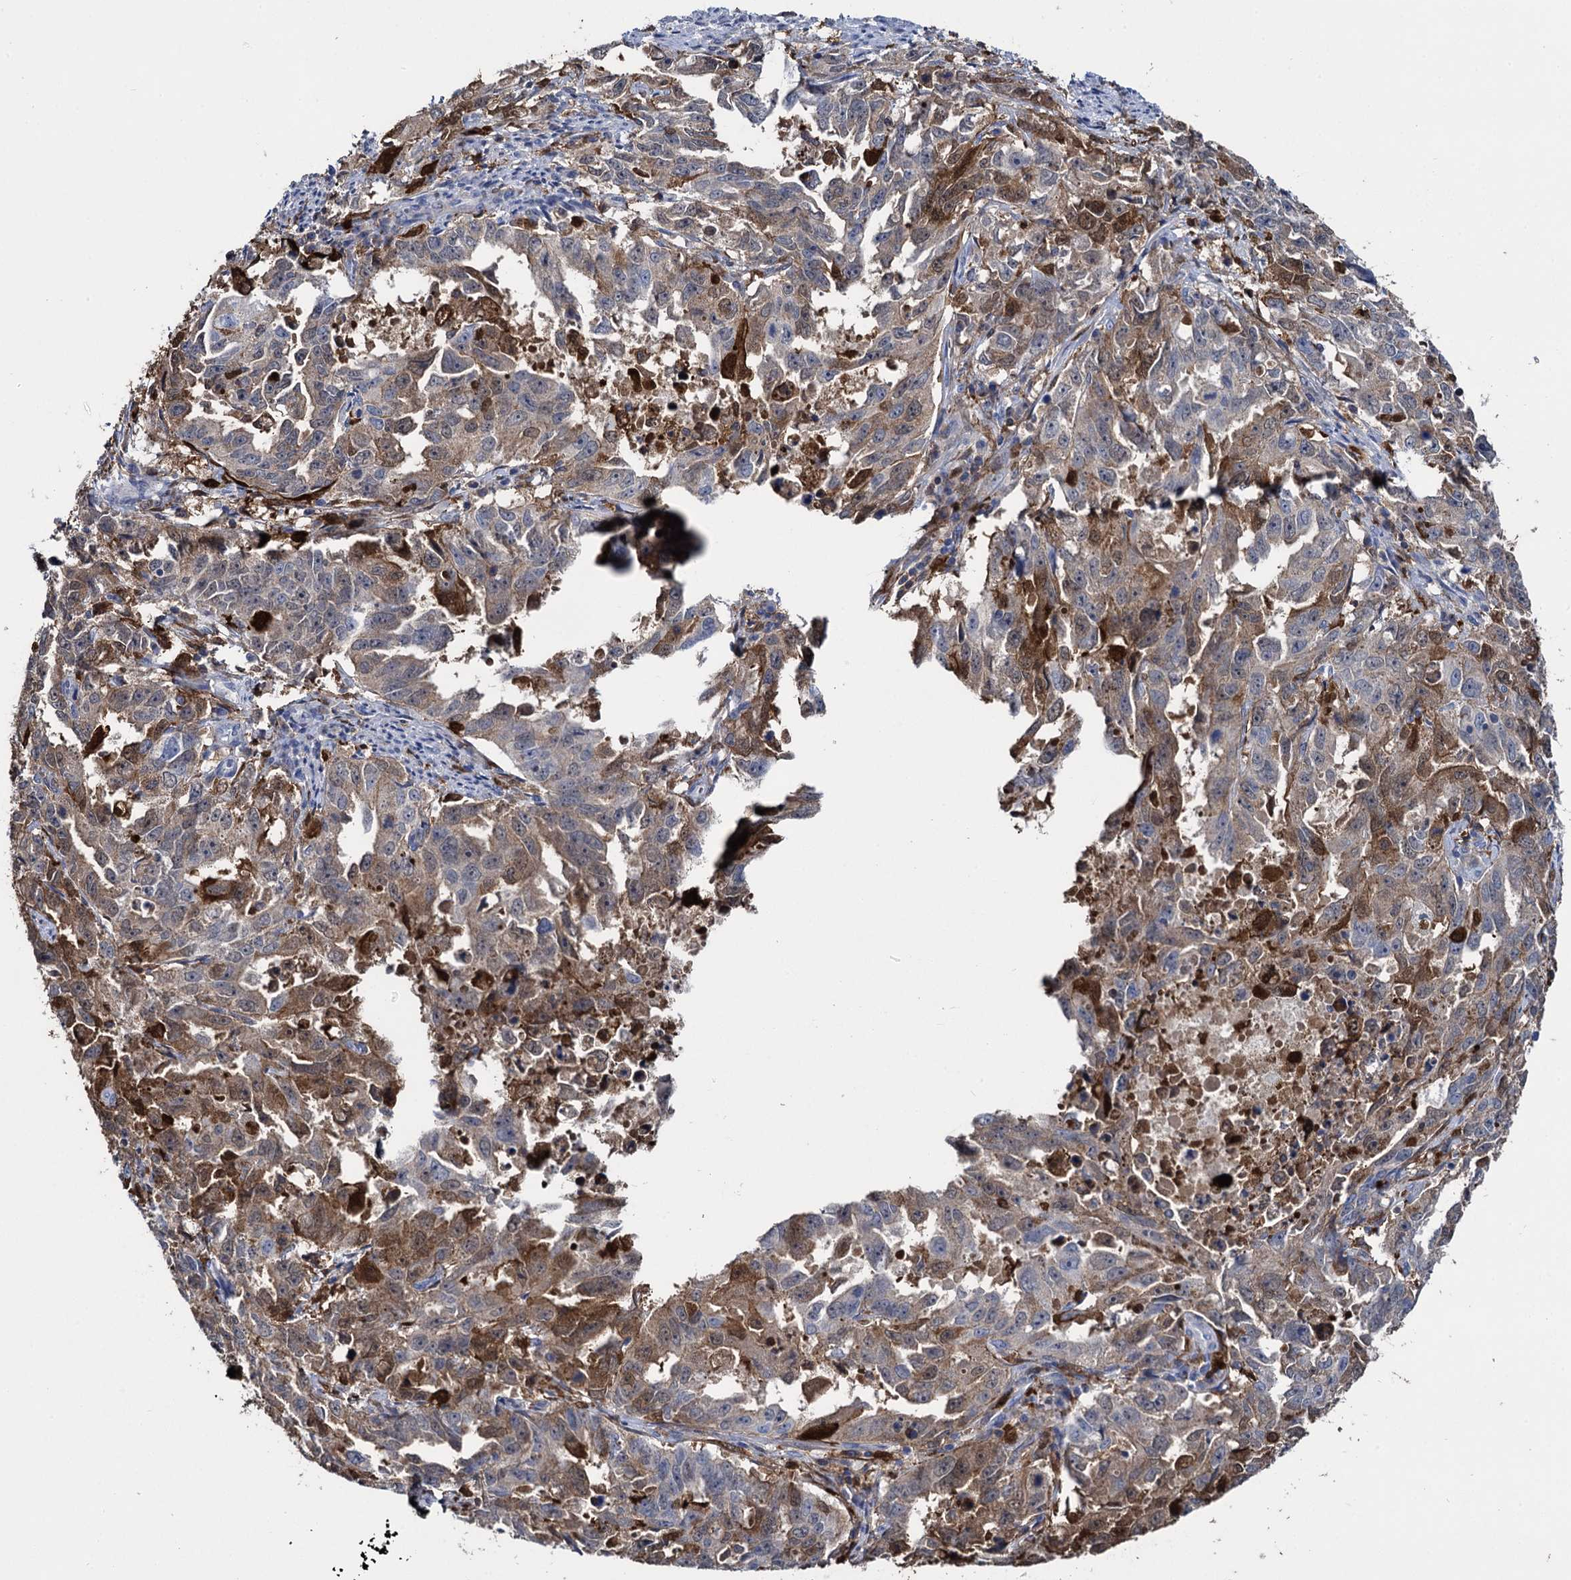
{"staining": {"intensity": "moderate", "quantity": "25%-75%", "location": "cytoplasmic/membranous,nuclear"}, "tissue": "endometrial cancer", "cell_type": "Tumor cells", "image_type": "cancer", "snomed": [{"axis": "morphology", "description": "Adenocarcinoma, NOS"}, {"axis": "topography", "description": "Endometrium"}], "caption": "Protein staining of adenocarcinoma (endometrial) tissue shows moderate cytoplasmic/membranous and nuclear positivity in approximately 25%-75% of tumor cells.", "gene": "FABP5", "patient": {"sex": "female", "age": 65}}